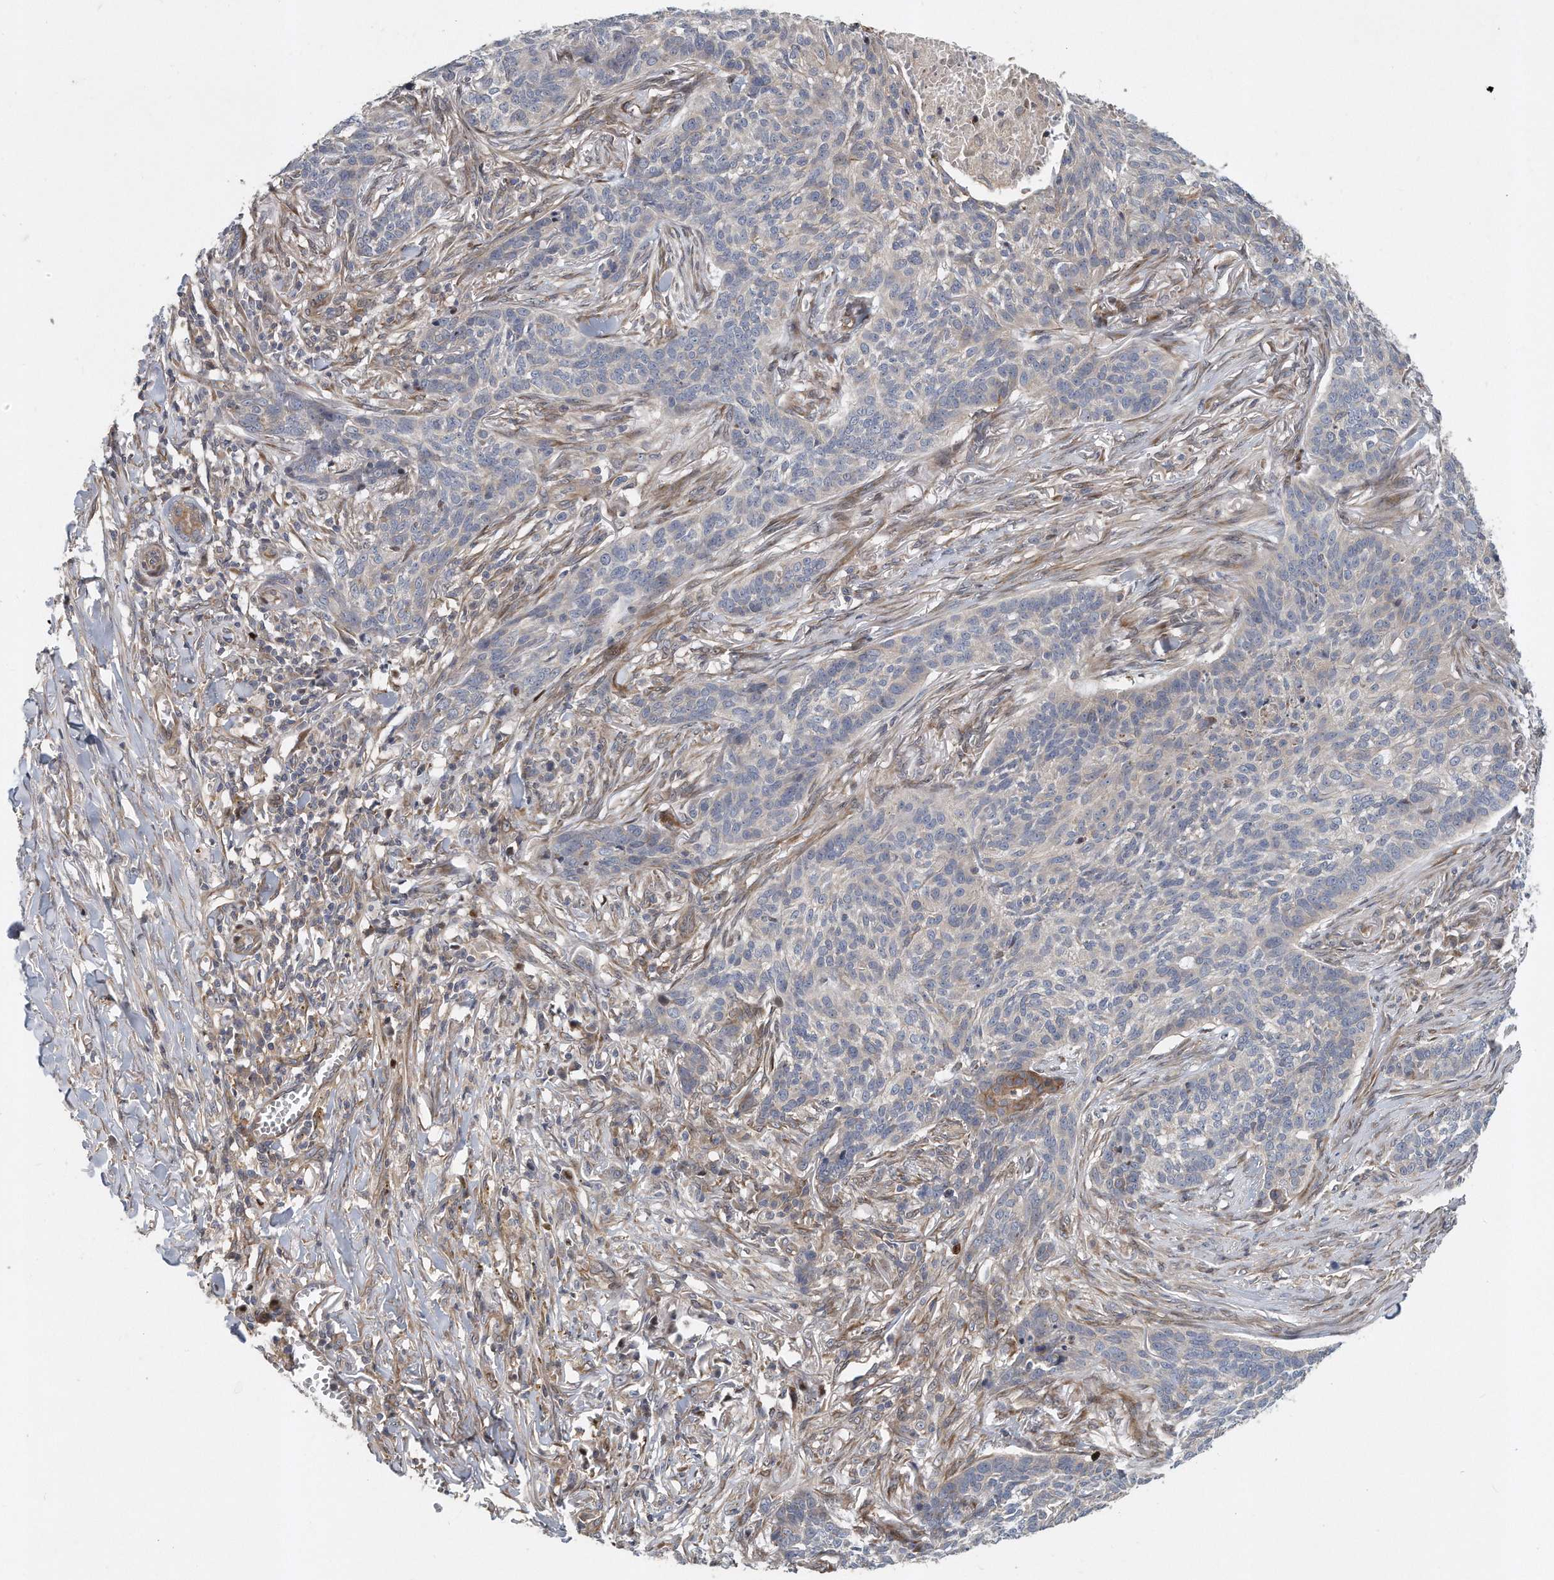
{"staining": {"intensity": "moderate", "quantity": "<25%", "location": "cytoplasmic/membranous"}, "tissue": "skin cancer", "cell_type": "Tumor cells", "image_type": "cancer", "snomed": [{"axis": "morphology", "description": "Basal cell carcinoma"}, {"axis": "topography", "description": "Skin"}], "caption": "Protein expression analysis of human skin basal cell carcinoma reveals moderate cytoplasmic/membranous positivity in approximately <25% of tumor cells.", "gene": "PCDH8", "patient": {"sex": "male", "age": 85}}